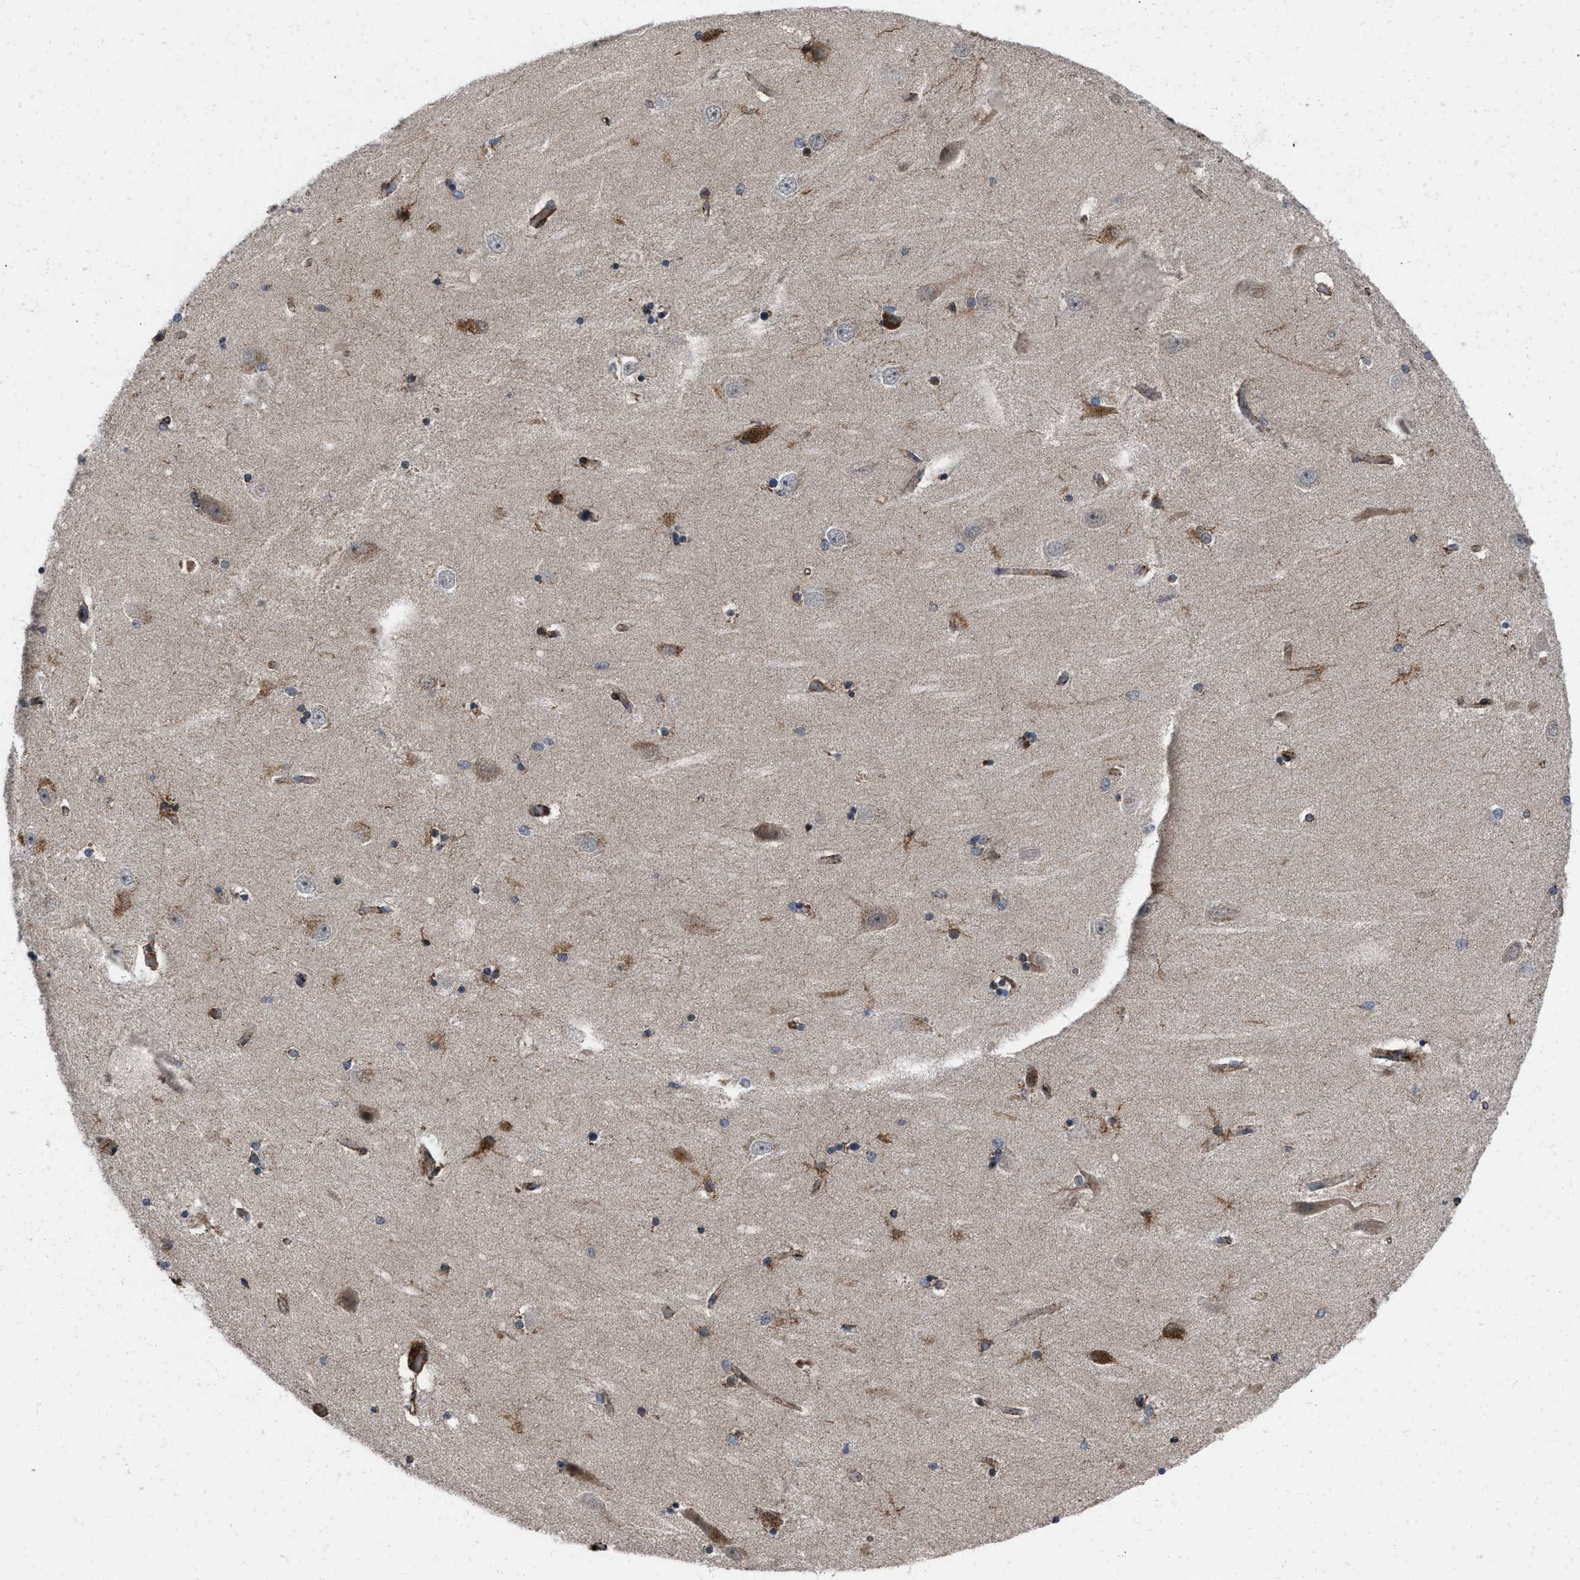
{"staining": {"intensity": "moderate", "quantity": "25%-75%", "location": "cytoplasmic/membranous"}, "tissue": "hippocampus", "cell_type": "Glial cells", "image_type": "normal", "snomed": [{"axis": "morphology", "description": "Normal tissue, NOS"}, {"axis": "topography", "description": "Hippocampus"}], "caption": "This image exhibits immunohistochemistry (IHC) staining of unremarkable hippocampus, with medium moderate cytoplasmic/membranous expression in approximately 25%-75% of glial cells.", "gene": "AKAP1", "patient": {"sex": "female", "age": 54}}